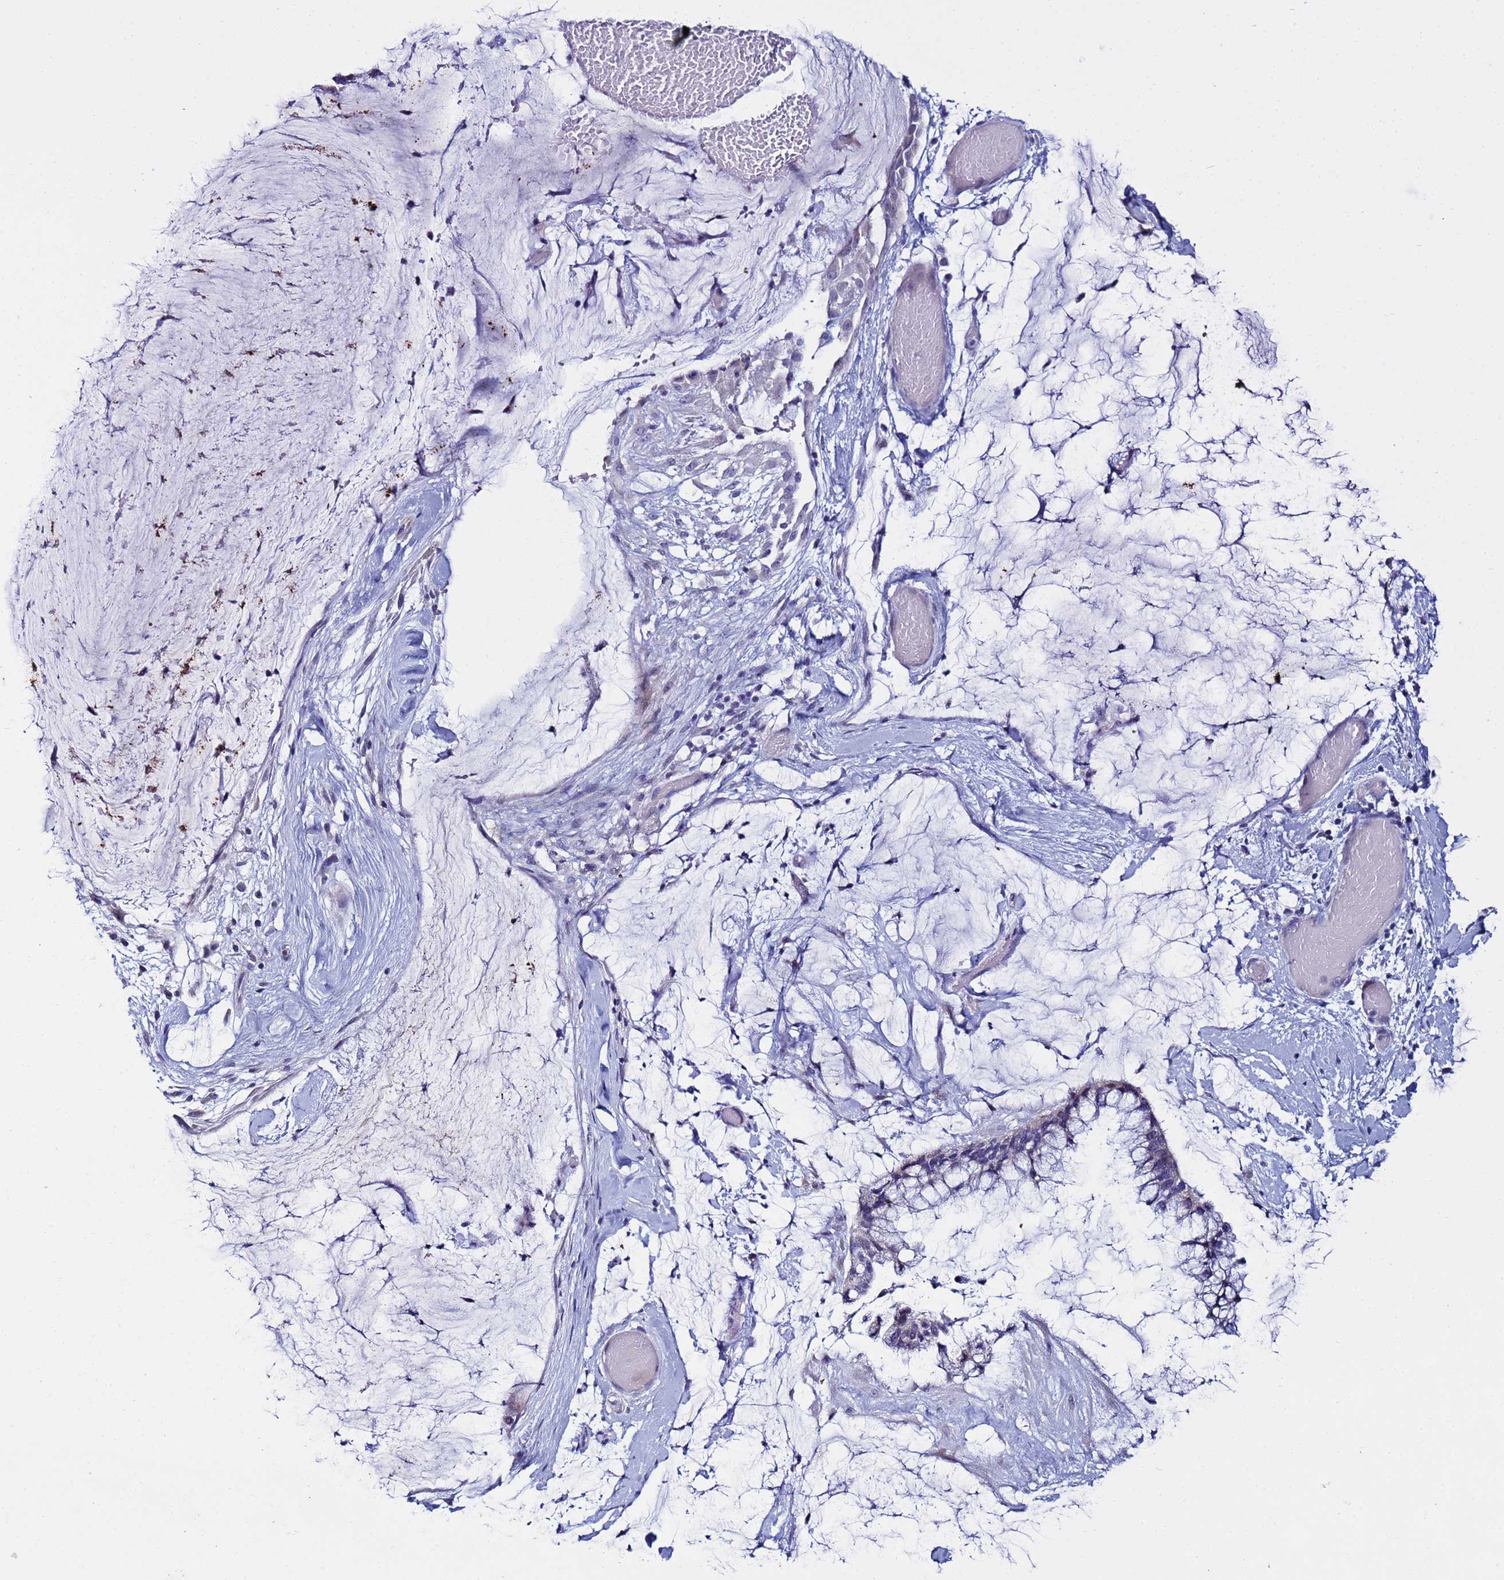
{"staining": {"intensity": "negative", "quantity": "none", "location": "none"}, "tissue": "ovarian cancer", "cell_type": "Tumor cells", "image_type": "cancer", "snomed": [{"axis": "morphology", "description": "Cystadenocarcinoma, mucinous, NOS"}, {"axis": "topography", "description": "Ovary"}], "caption": "Ovarian cancer was stained to show a protein in brown. There is no significant positivity in tumor cells.", "gene": "IGSF11", "patient": {"sex": "female", "age": 39}}